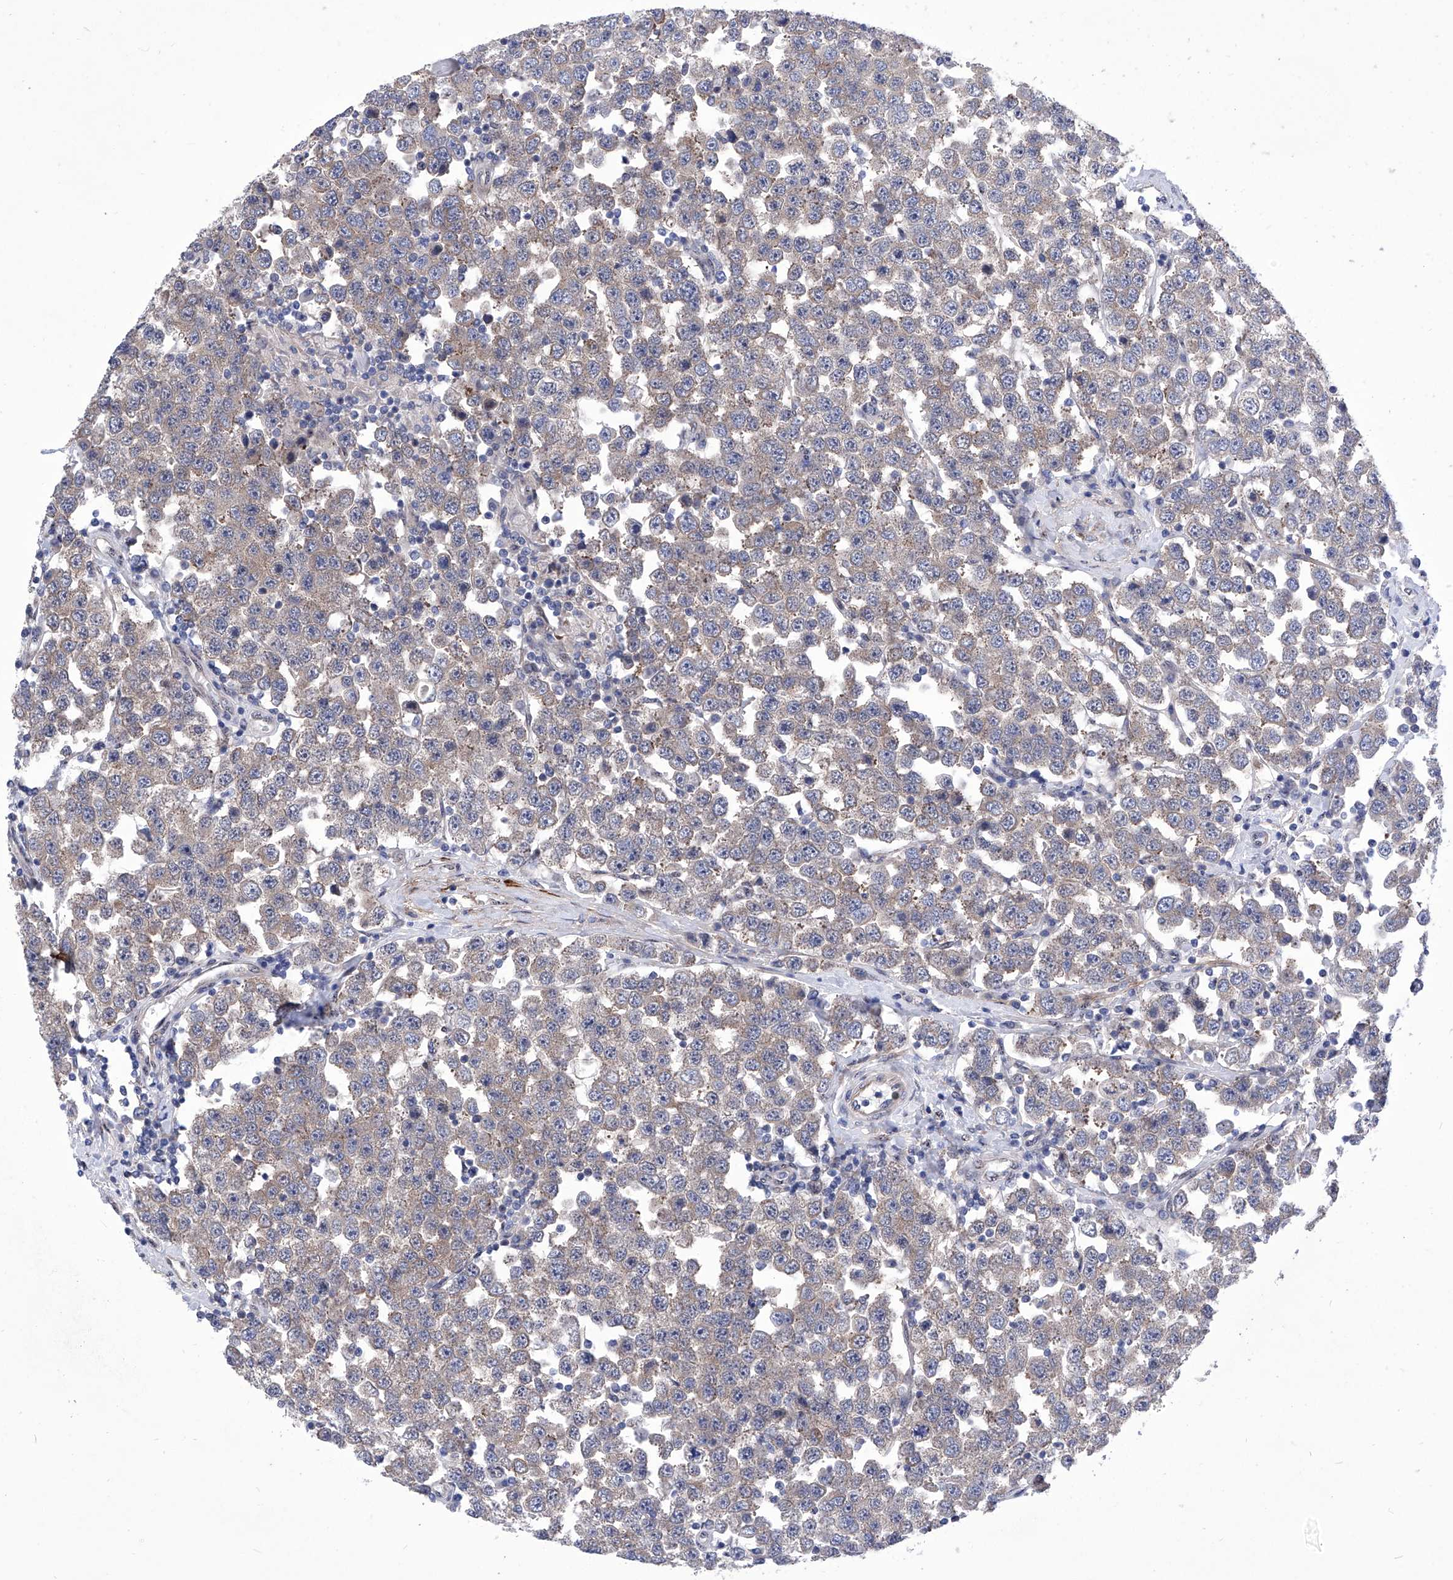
{"staining": {"intensity": "weak", "quantity": ">75%", "location": "cytoplasmic/membranous"}, "tissue": "testis cancer", "cell_type": "Tumor cells", "image_type": "cancer", "snomed": [{"axis": "morphology", "description": "Seminoma, NOS"}, {"axis": "topography", "description": "Testis"}], "caption": "The photomicrograph demonstrates immunohistochemical staining of testis cancer (seminoma). There is weak cytoplasmic/membranous staining is seen in approximately >75% of tumor cells.", "gene": "KTI12", "patient": {"sex": "male", "age": 28}}